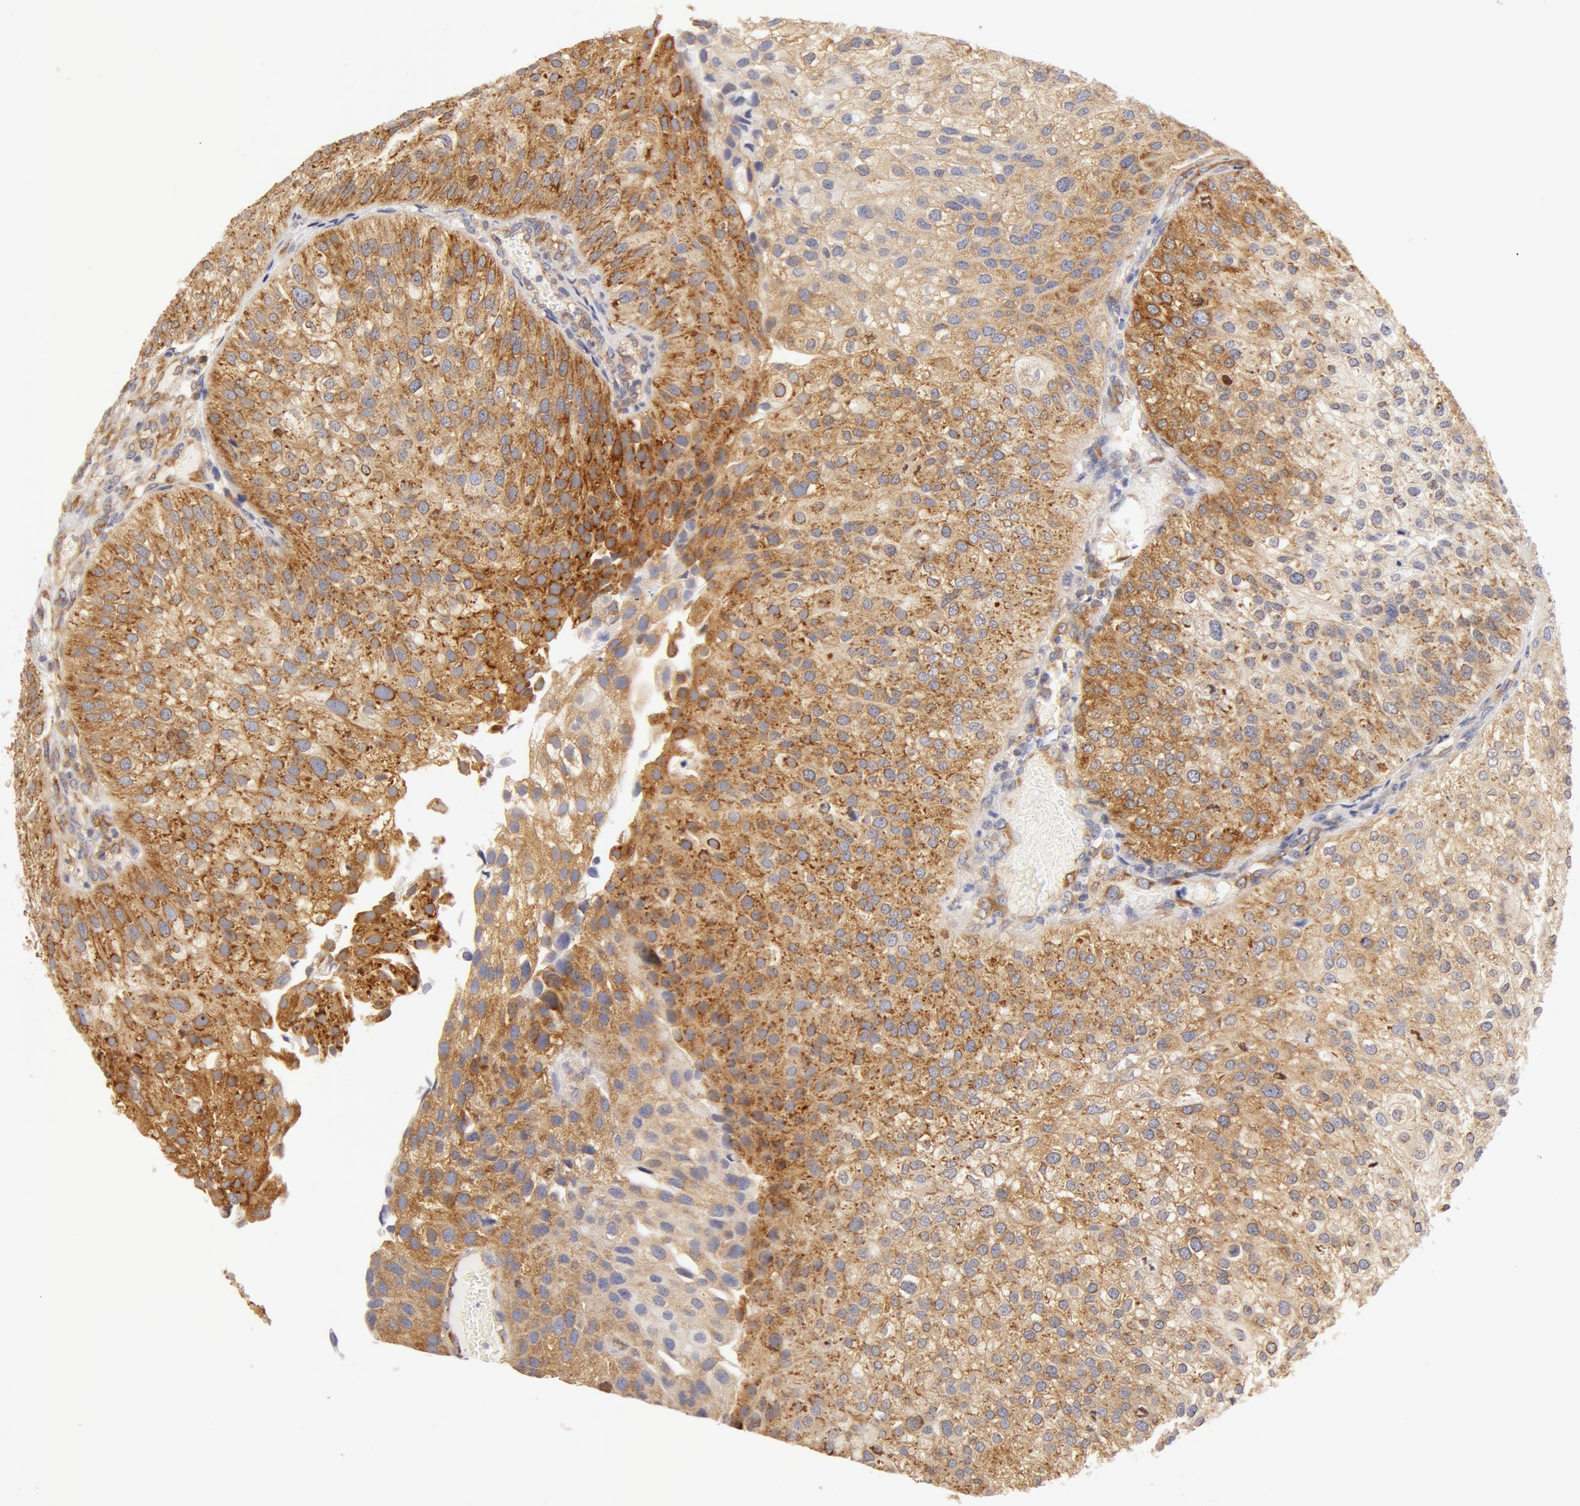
{"staining": {"intensity": "weak", "quantity": ">75%", "location": "cytoplasmic/membranous"}, "tissue": "urothelial cancer", "cell_type": "Tumor cells", "image_type": "cancer", "snomed": [{"axis": "morphology", "description": "Urothelial carcinoma, Low grade"}, {"axis": "topography", "description": "Urinary bladder"}], "caption": "Protein expression analysis of low-grade urothelial carcinoma demonstrates weak cytoplasmic/membranous positivity in approximately >75% of tumor cells.", "gene": "DDX3Y", "patient": {"sex": "female", "age": 89}}